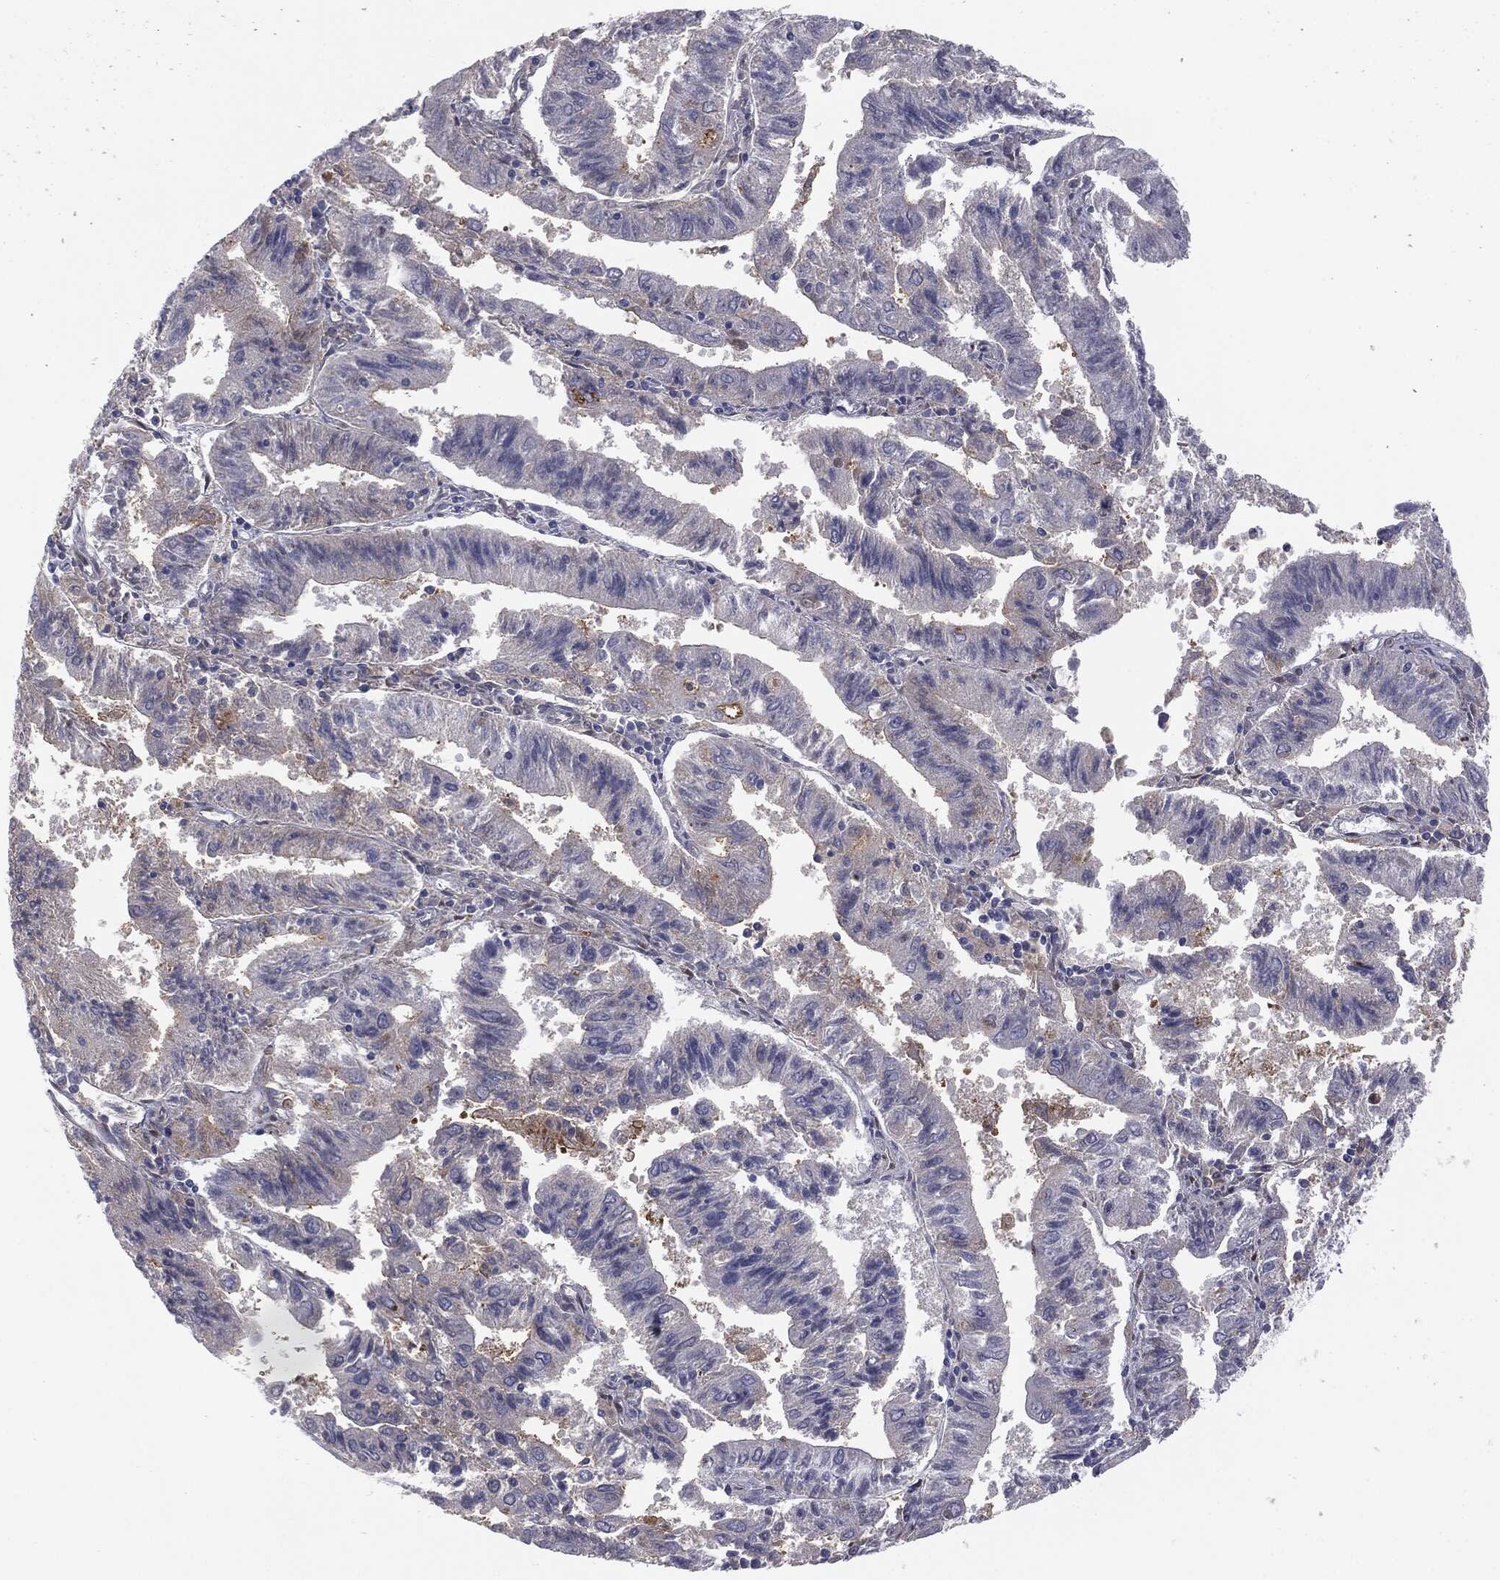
{"staining": {"intensity": "negative", "quantity": "none", "location": "none"}, "tissue": "endometrial cancer", "cell_type": "Tumor cells", "image_type": "cancer", "snomed": [{"axis": "morphology", "description": "Adenocarcinoma, NOS"}, {"axis": "topography", "description": "Endometrium"}], "caption": "There is no significant staining in tumor cells of endometrial adenocarcinoma.", "gene": "MUC1", "patient": {"sex": "female", "age": 82}}